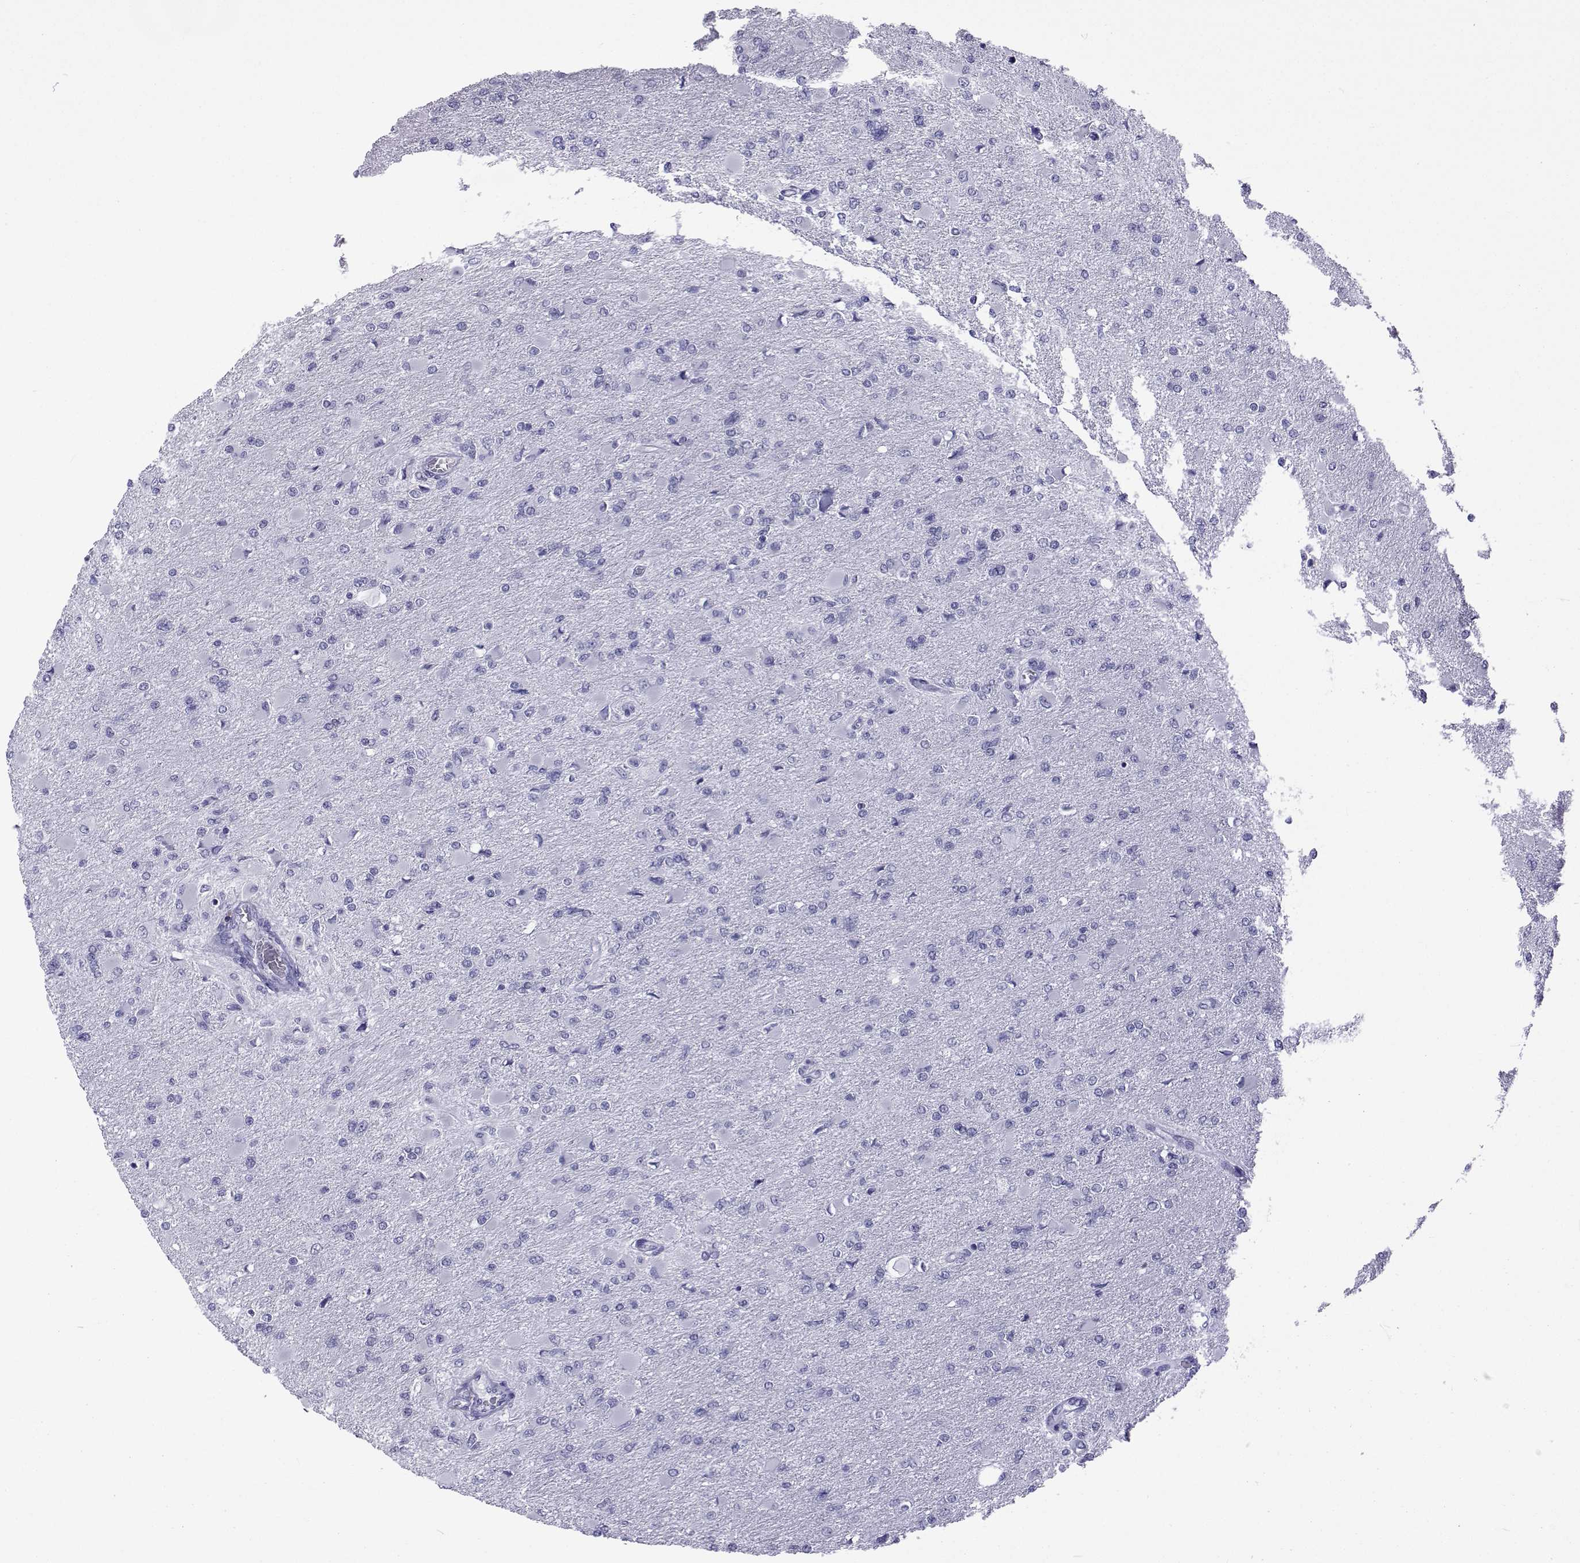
{"staining": {"intensity": "negative", "quantity": "none", "location": "none"}, "tissue": "glioma", "cell_type": "Tumor cells", "image_type": "cancer", "snomed": [{"axis": "morphology", "description": "Glioma, malignant, High grade"}, {"axis": "topography", "description": "Cerebral cortex"}], "caption": "Malignant glioma (high-grade) was stained to show a protein in brown. There is no significant staining in tumor cells.", "gene": "ACTL7A", "patient": {"sex": "female", "age": 36}}